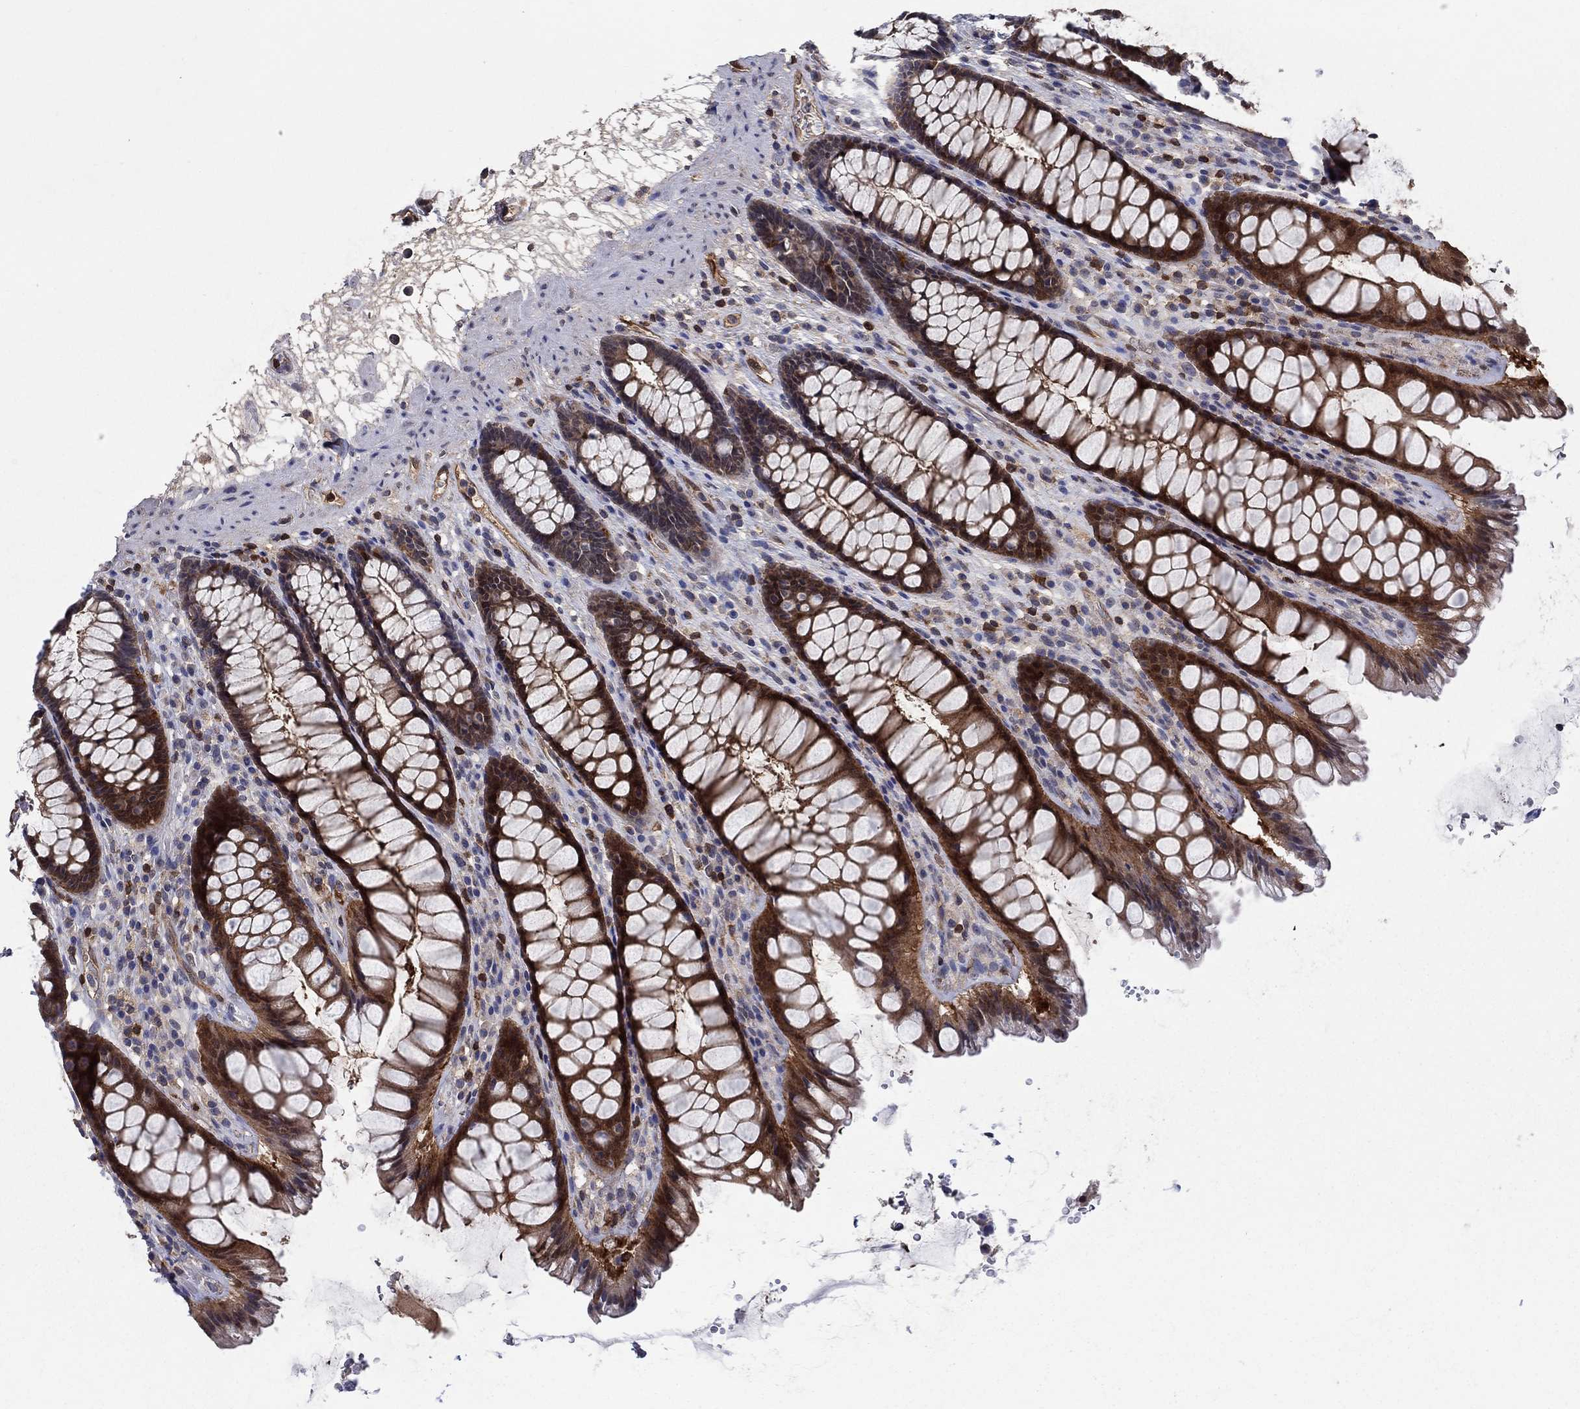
{"staining": {"intensity": "strong", "quantity": ">75%", "location": "cytoplasmic/membranous"}, "tissue": "rectum", "cell_type": "Glandular cells", "image_type": "normal", "snomed": [{"axis": "morphology", "description": "Normal tissue, NOS"}, {"axis": "topography", "description": "Rectum"}], "caption": "Immunohistochemistry (IHC) of unremarkable rectum exhibits high levels of strong cytoplasmic/membranous staining in about >75% of glandular cells.", "gene": "AGFG2", "patient": {"sex": "male", "age": 72}}